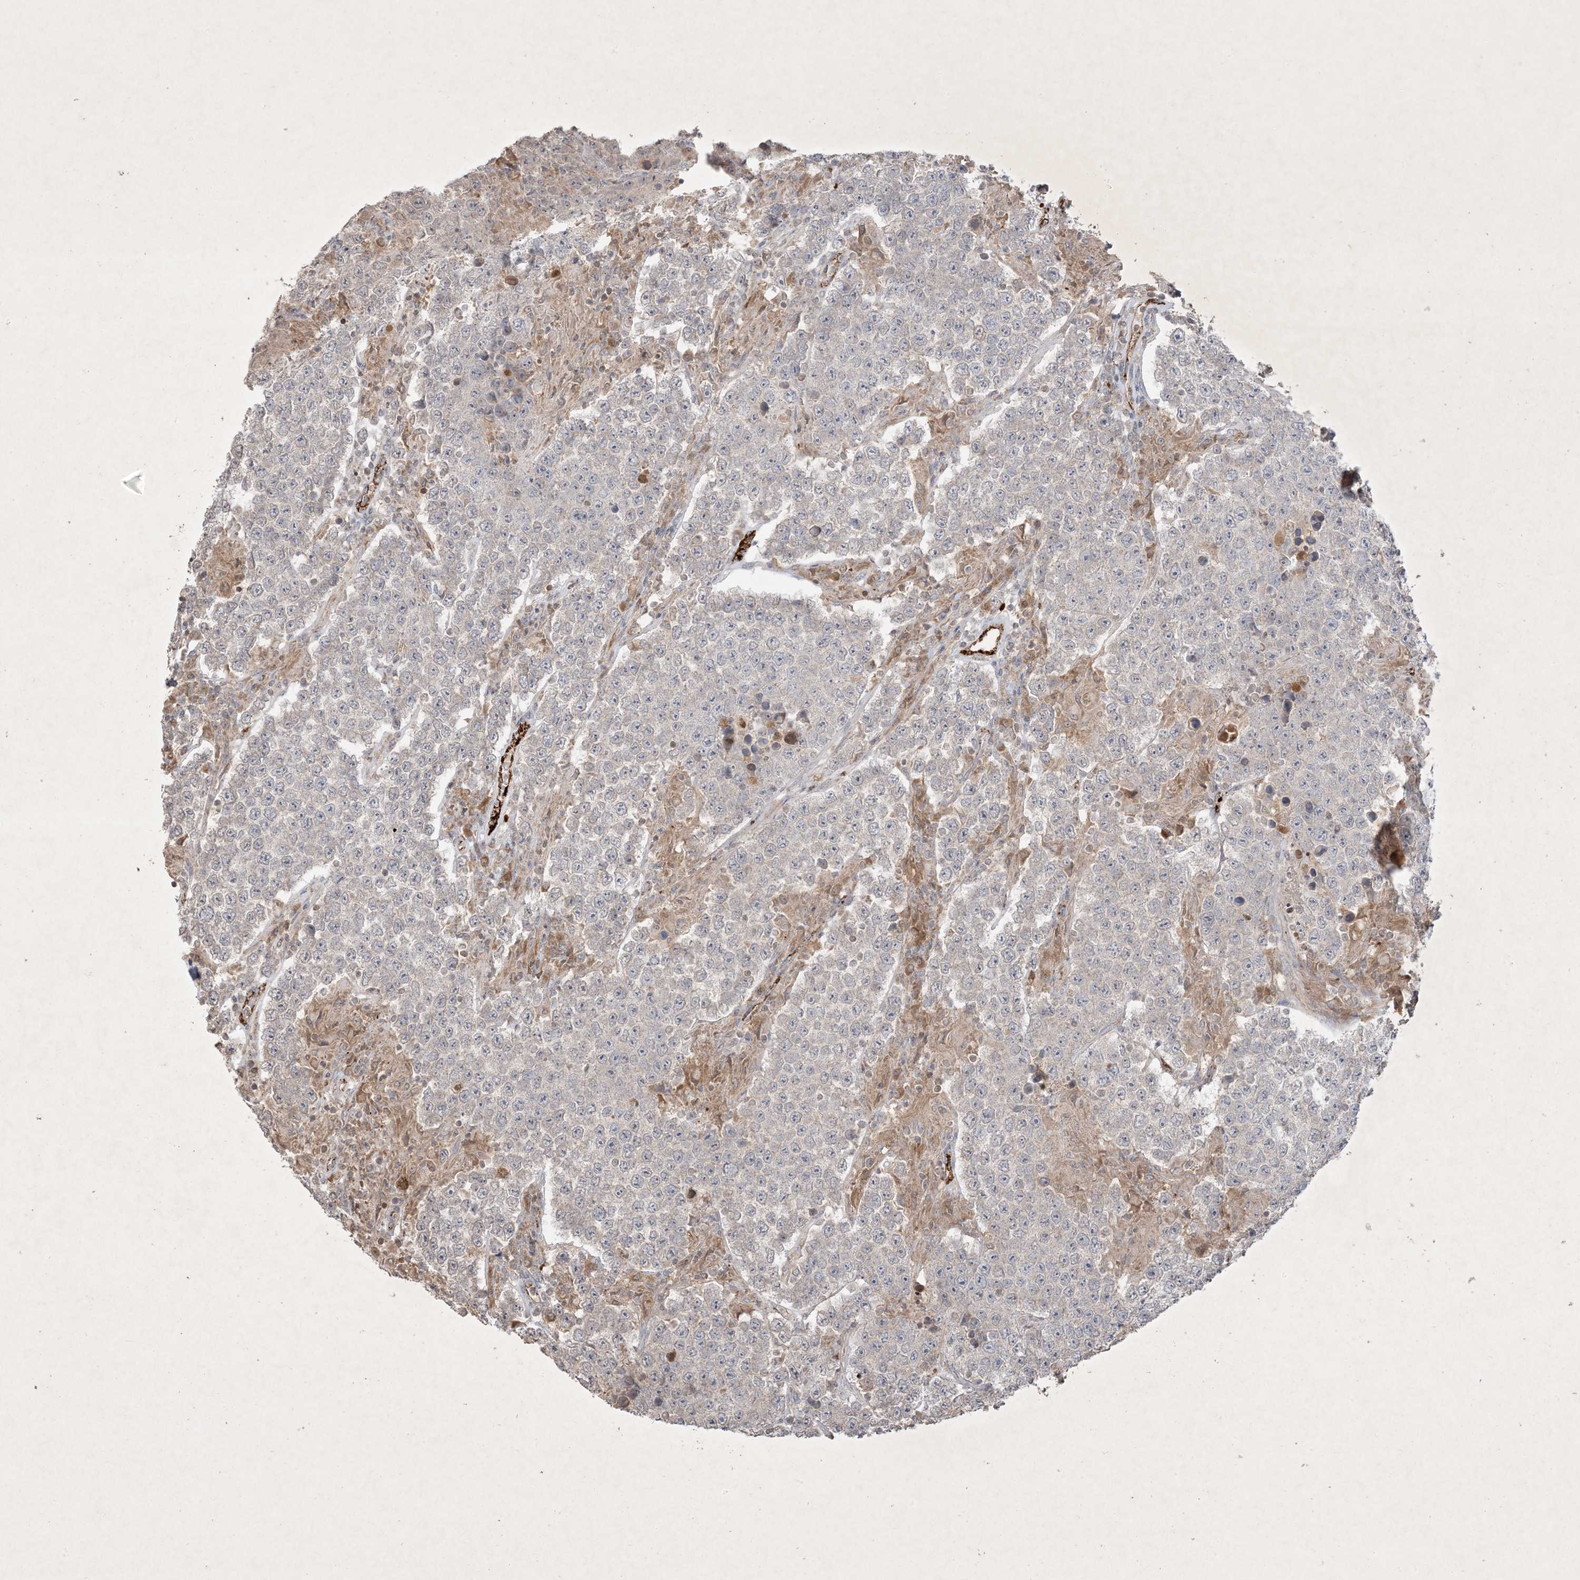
{"staining": {"intensity": "negative", "quantity": "none", "location": "none"}, "tissue": "testis cancer", "cell_type": "Tumor cells", "image_type": "cancer", "snomed": [{"axis": "morphology", "description": "Normal tissue, NOS"}, {"axis": "morphology", "description": "Urothelial carcinoma, High grade"}, {"axis": "morphology", "description": "Seminoma, NOS"}, {"axis": "morphology", "description": "Carcinoma, Embryonal, NOS"}, {"axis": "topography", "description": "Urinary bladder"}, {"axis": "topography", "description": "Testis"}], "caption": "IHC image of human testis cancer stained for a protein (brown), which reveals no expression in tumor cells. The staining is performed using DAB (3,3'-diaminobenzidine) brown chromogen with nuclei counter-stained in using hematoxylin.", "gene": "PRSS36", "patient": {"sex": "male", "age": 41}}